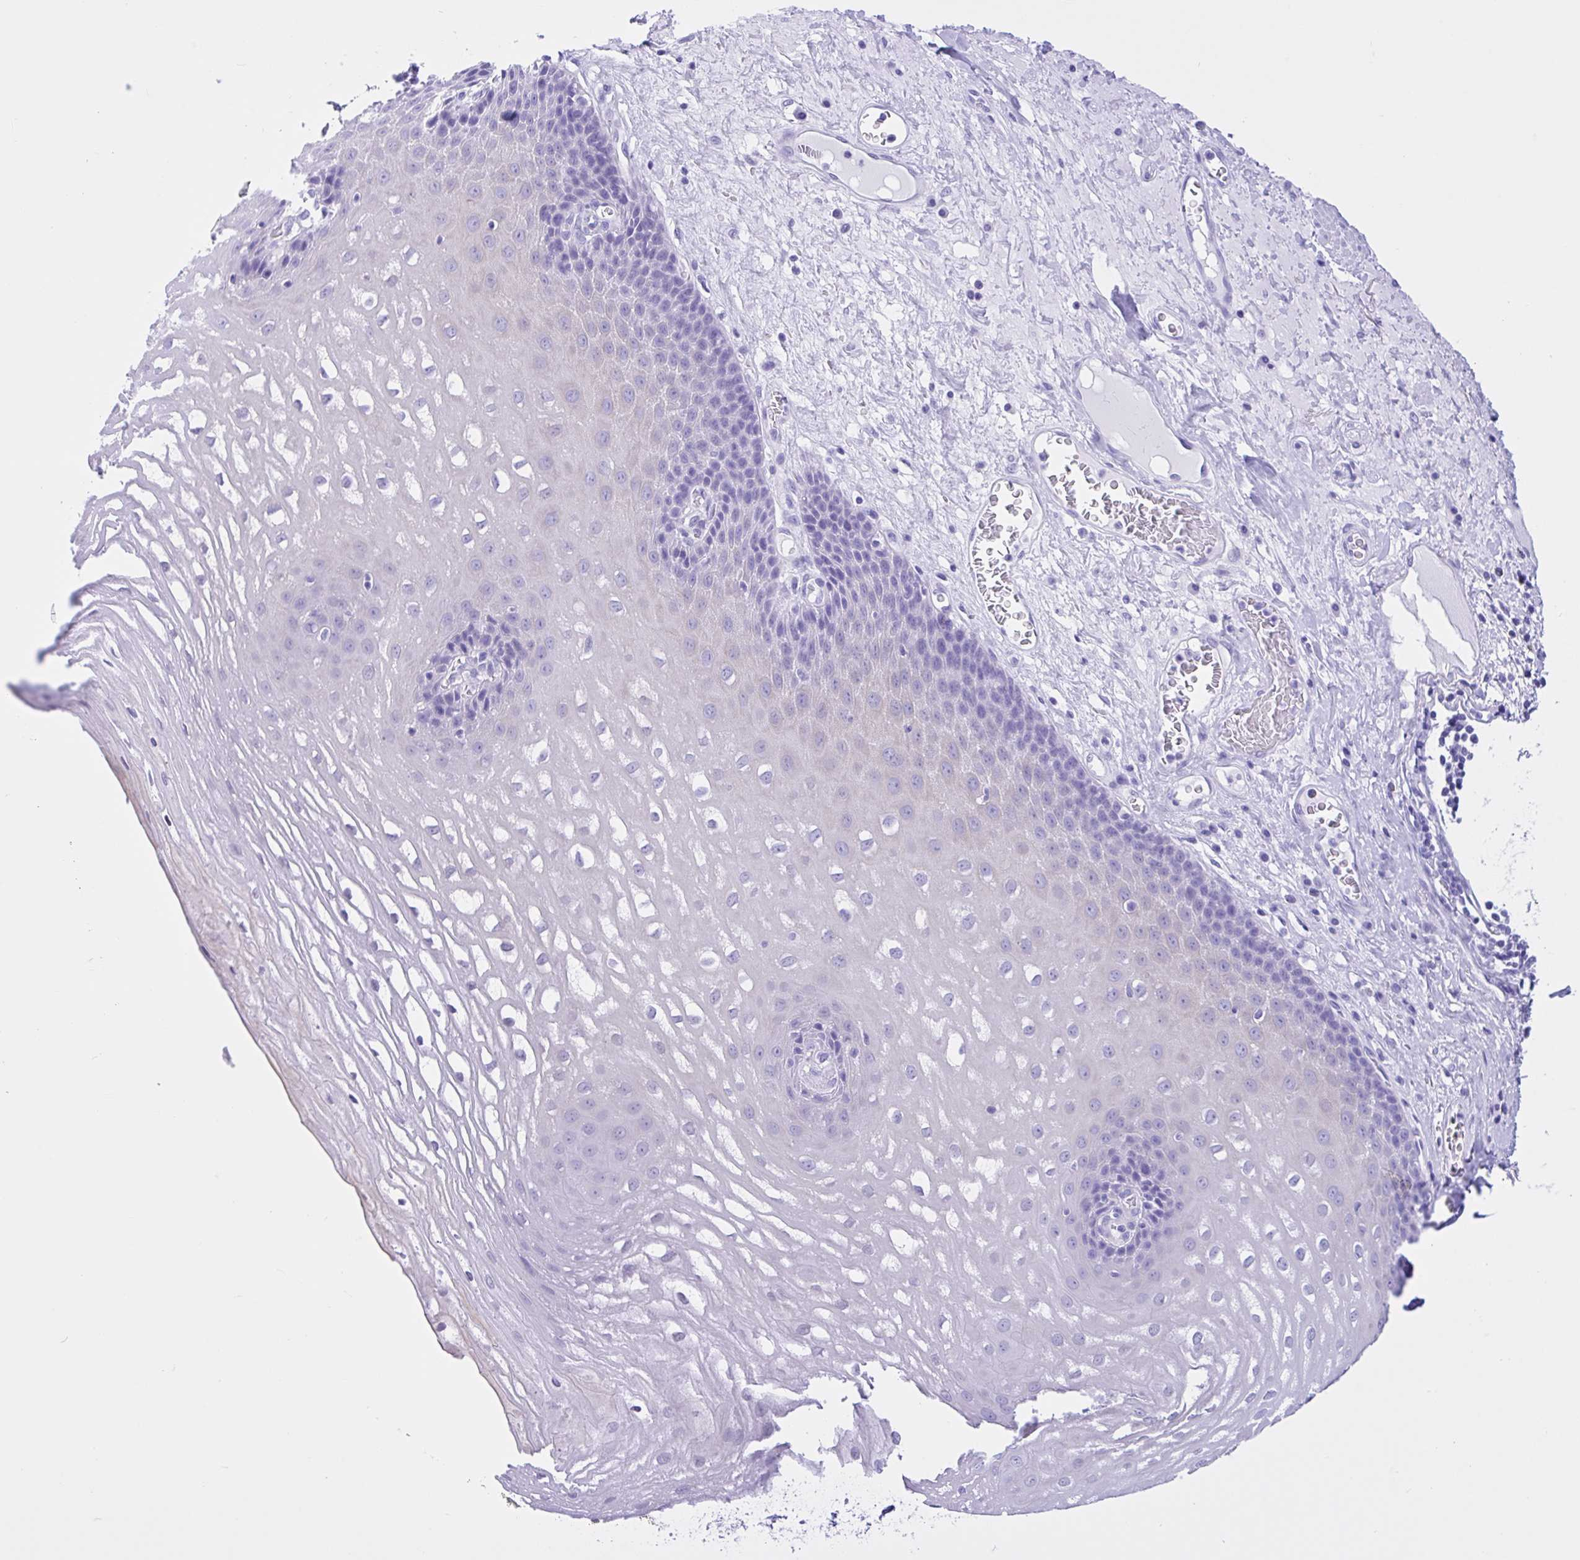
{"staining": {"intensity": "negative", "quantity": "none", "location": "none"}, "tissue": "esophagus", "cell_type": "Squamous epithelial cells", "image_type": "normal", "snomed": [{"axis": "morphology", "description": "Normal tissue, NOS"}, {"axis": "topography", "description": "Esophagus"}], "caption": "Immunohistochemical staining of normal human esophagus shows no significant expression in squamous epithelial cells.", "gene": "IAPP", "patient": {"sex": "male", "age": 62}}